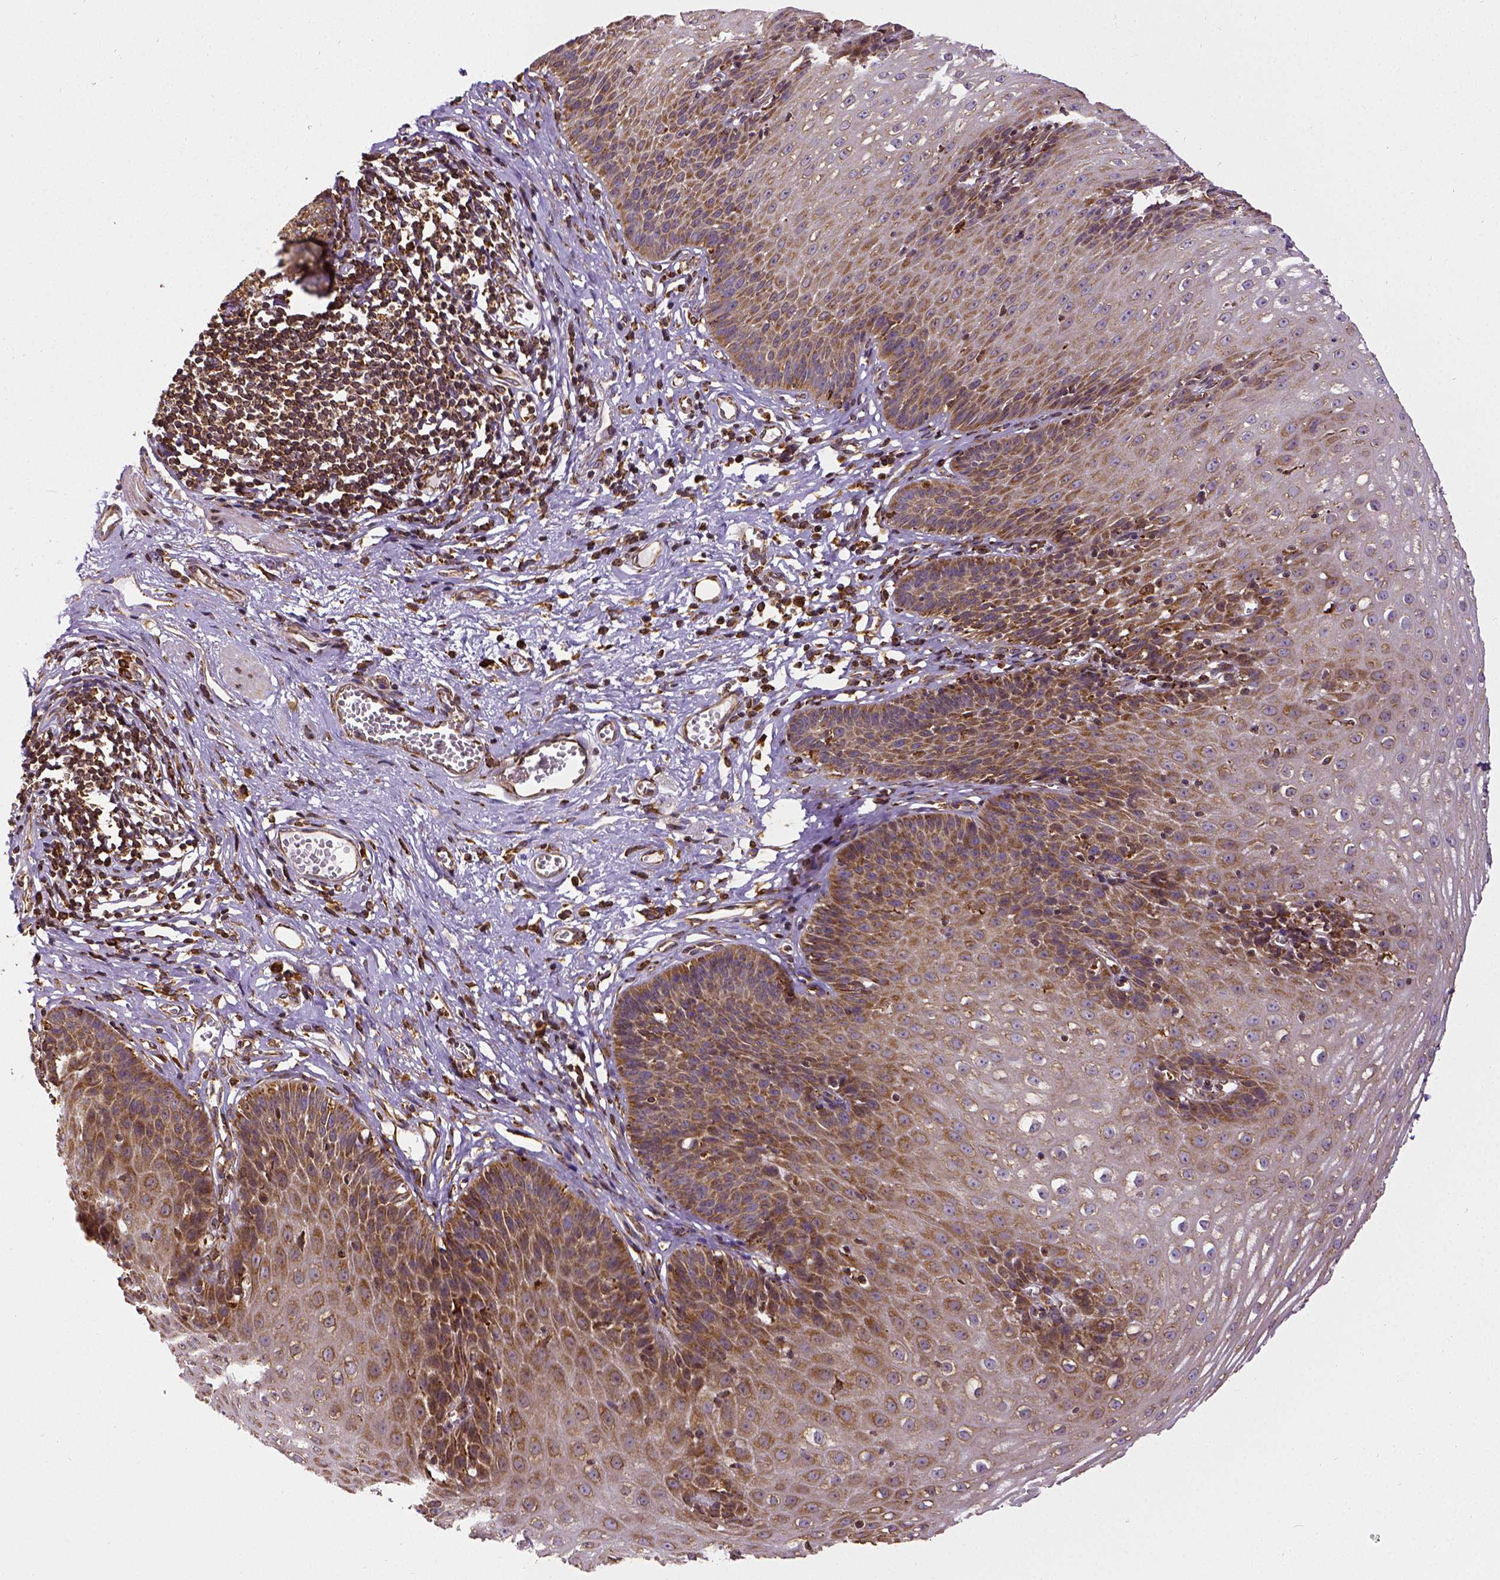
{"staining": {"intensity": "moderate", "quantity": ">75%", "location": "cytoplasmic/membranous"}, "tissue": "esophagus", "cell_type": "Squamous epithelial cells", "image_type": "normal", "snomed": [{"axis": "morphology", "description": "Normal tissue, NOS"}, {"axis": "topography", "description": "Esophagus"}], "caption": "A micrograph of human esophagus stained for a protein displays moderate cytoplasmic/membranous brown staining in squamous epithelial cells.", "gene": "MTDH", "patient": {"sex": "male", "age": 72}}